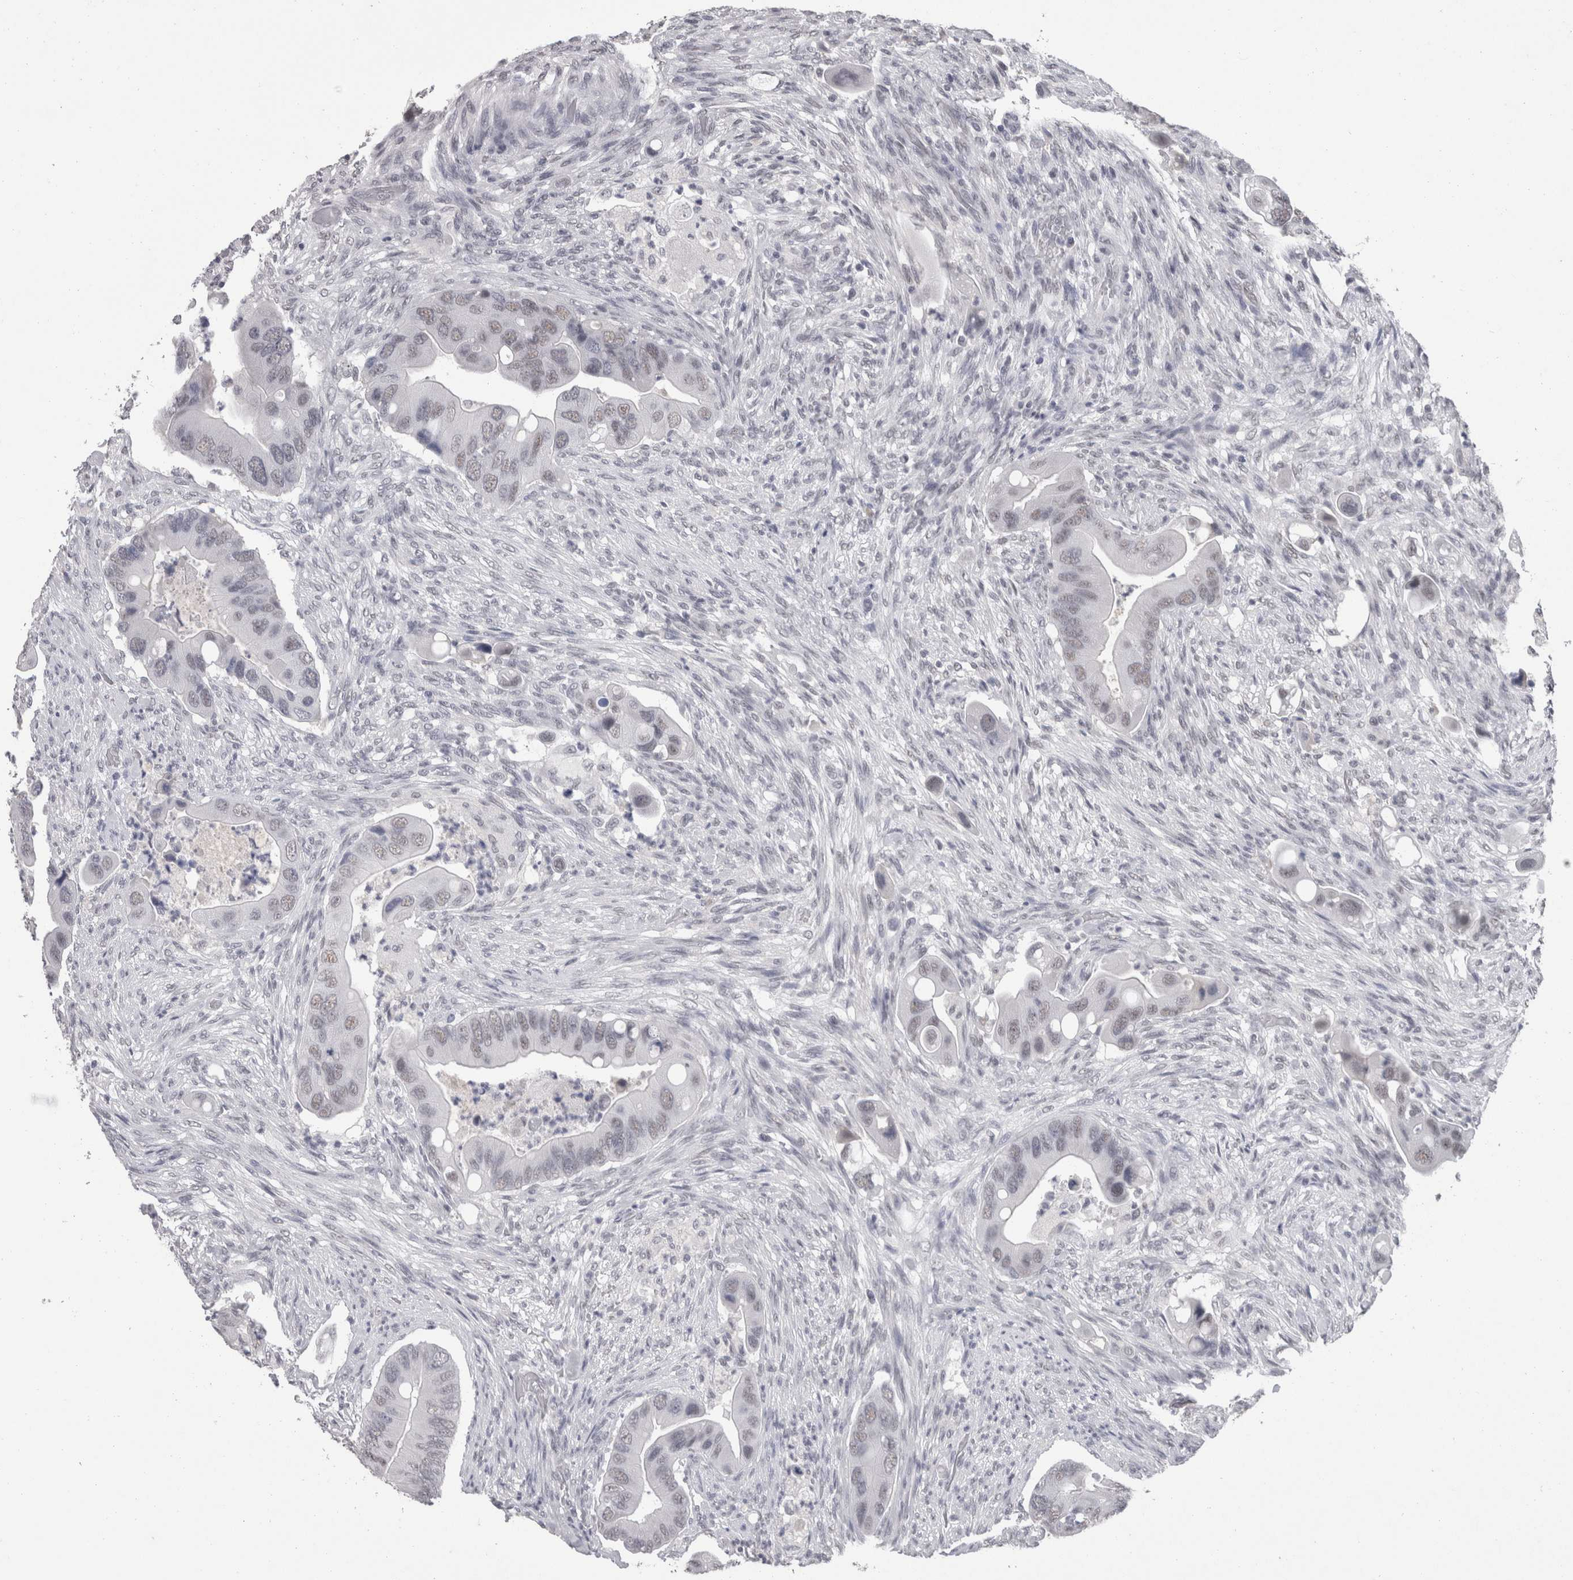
{"staining": {"intensity": "weak", "quantity": ">75%", "location": "nuclear"}, "tissue": "colorectal cancer", "cell_type": "Tumor cells", "image_type": "cancer", "snomed": [{"axis": "morphology", "description": "Adenocarcinoma, NOS"}, {"axis": "topography", "description": "Rectum"}], "caption": "Immunohistochemical staining of human colorectal cancer (adenocarcinoma) exhibits weak nuclear protein expression in approximately >75% of tumor cells. (IHC, brightfield microscopy, high magnification).", "gene": "DDX17", "patient": {"sex": "female", "age": 57}}